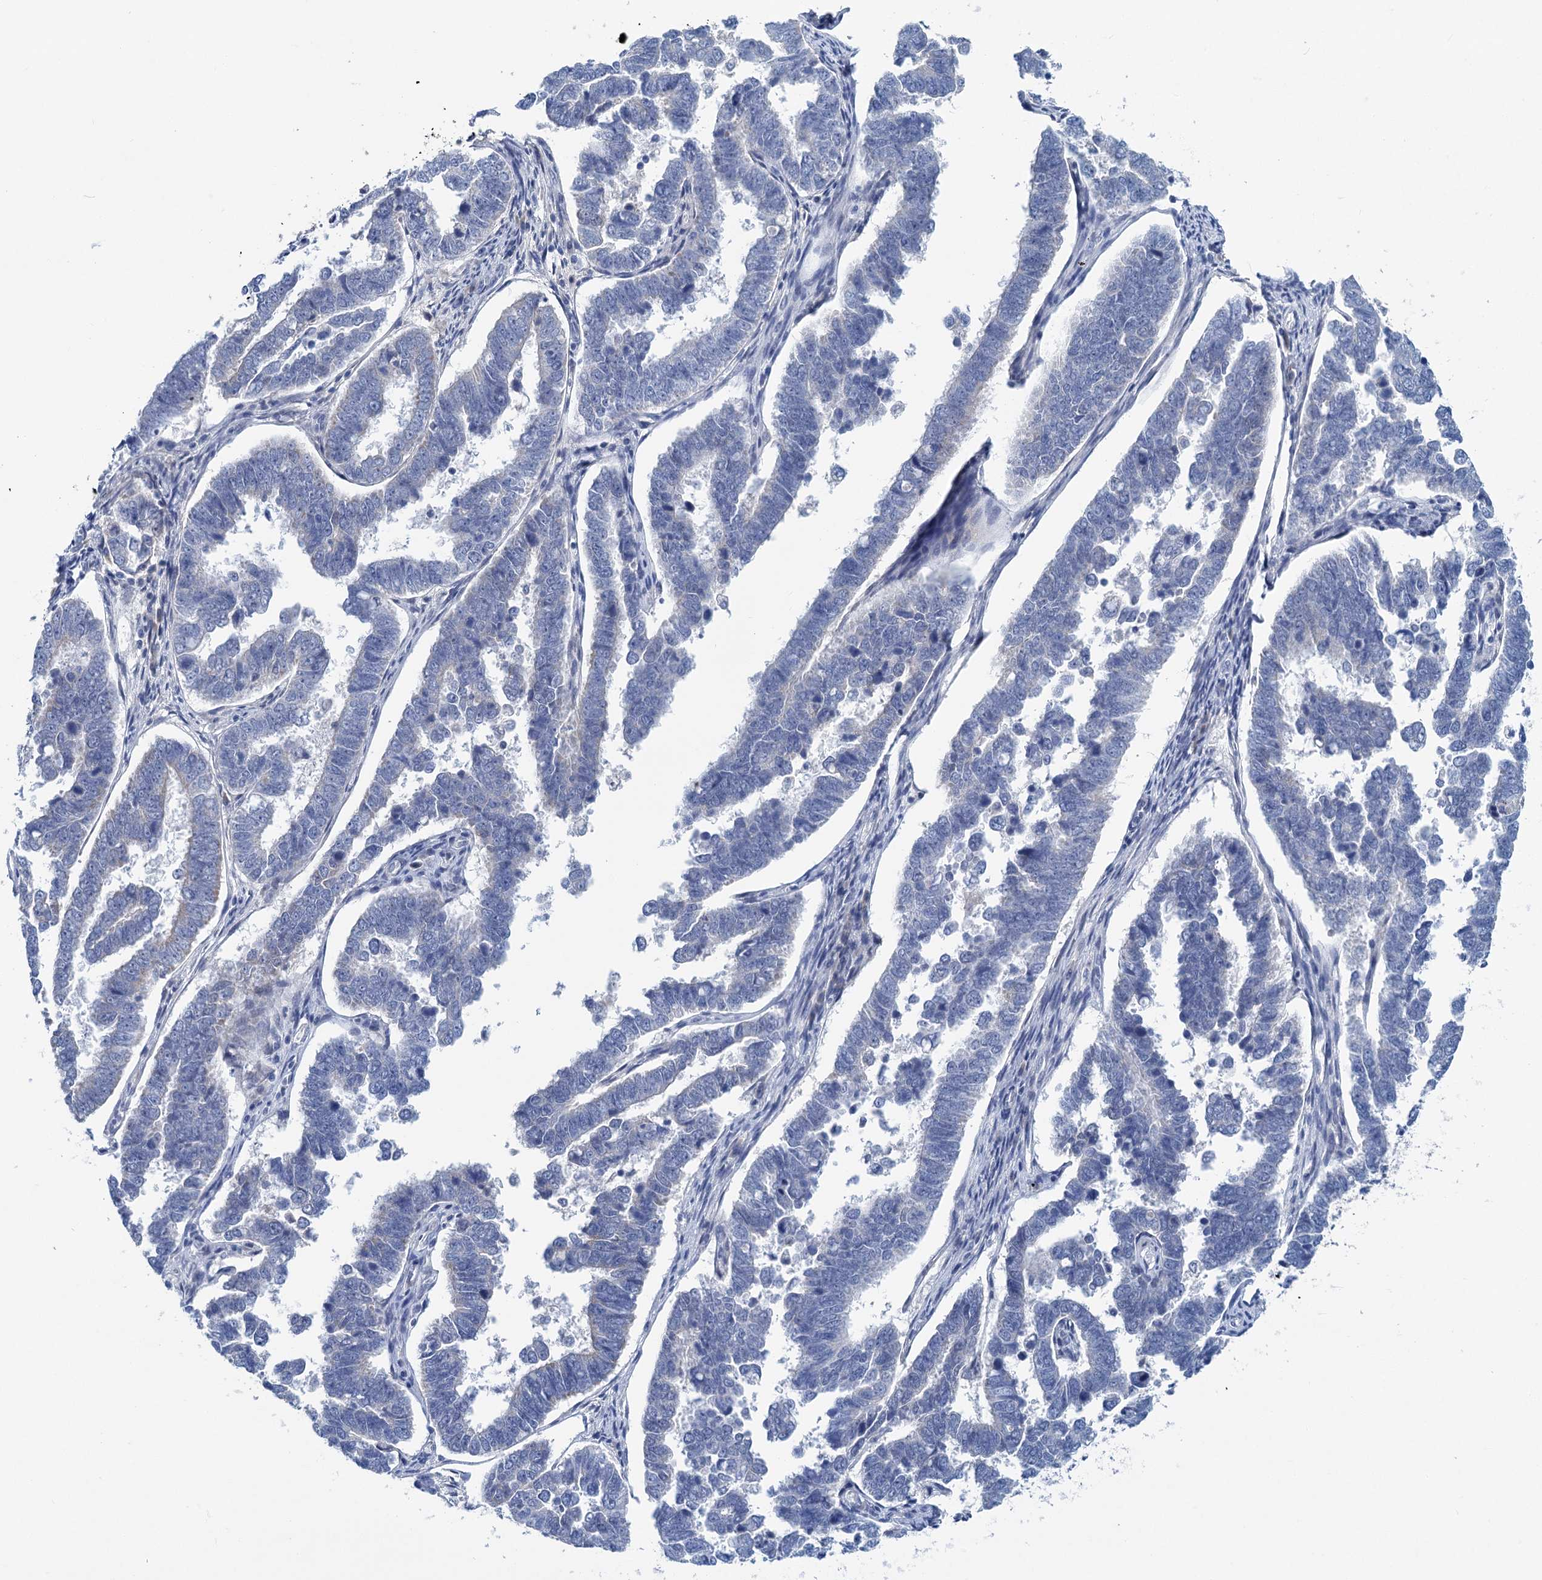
{"staining": {"intensity": "negative", "quantity": "none", "location": "none"}, "tissue": "endometrial cancer", "cell_type": "Tumor cells", "image_type": "cancer", "snomed": [{"axis": "morphology", "description": "Adenocarcinoma, NOS"}, {"axis": "topography", "description": "Endometrium"}], "caption": "The immunohistochemistry image has no significant expression in tumor cells of adenocarcinoma (endometrial) tissue. The staining is performed using DAB (3,3'-diaminobenzidine) brown chromogen with nuclei counter-stained in using hematoxylin.", "gene": "CHDH", "patient": {"sex": "female", "age": 75}}